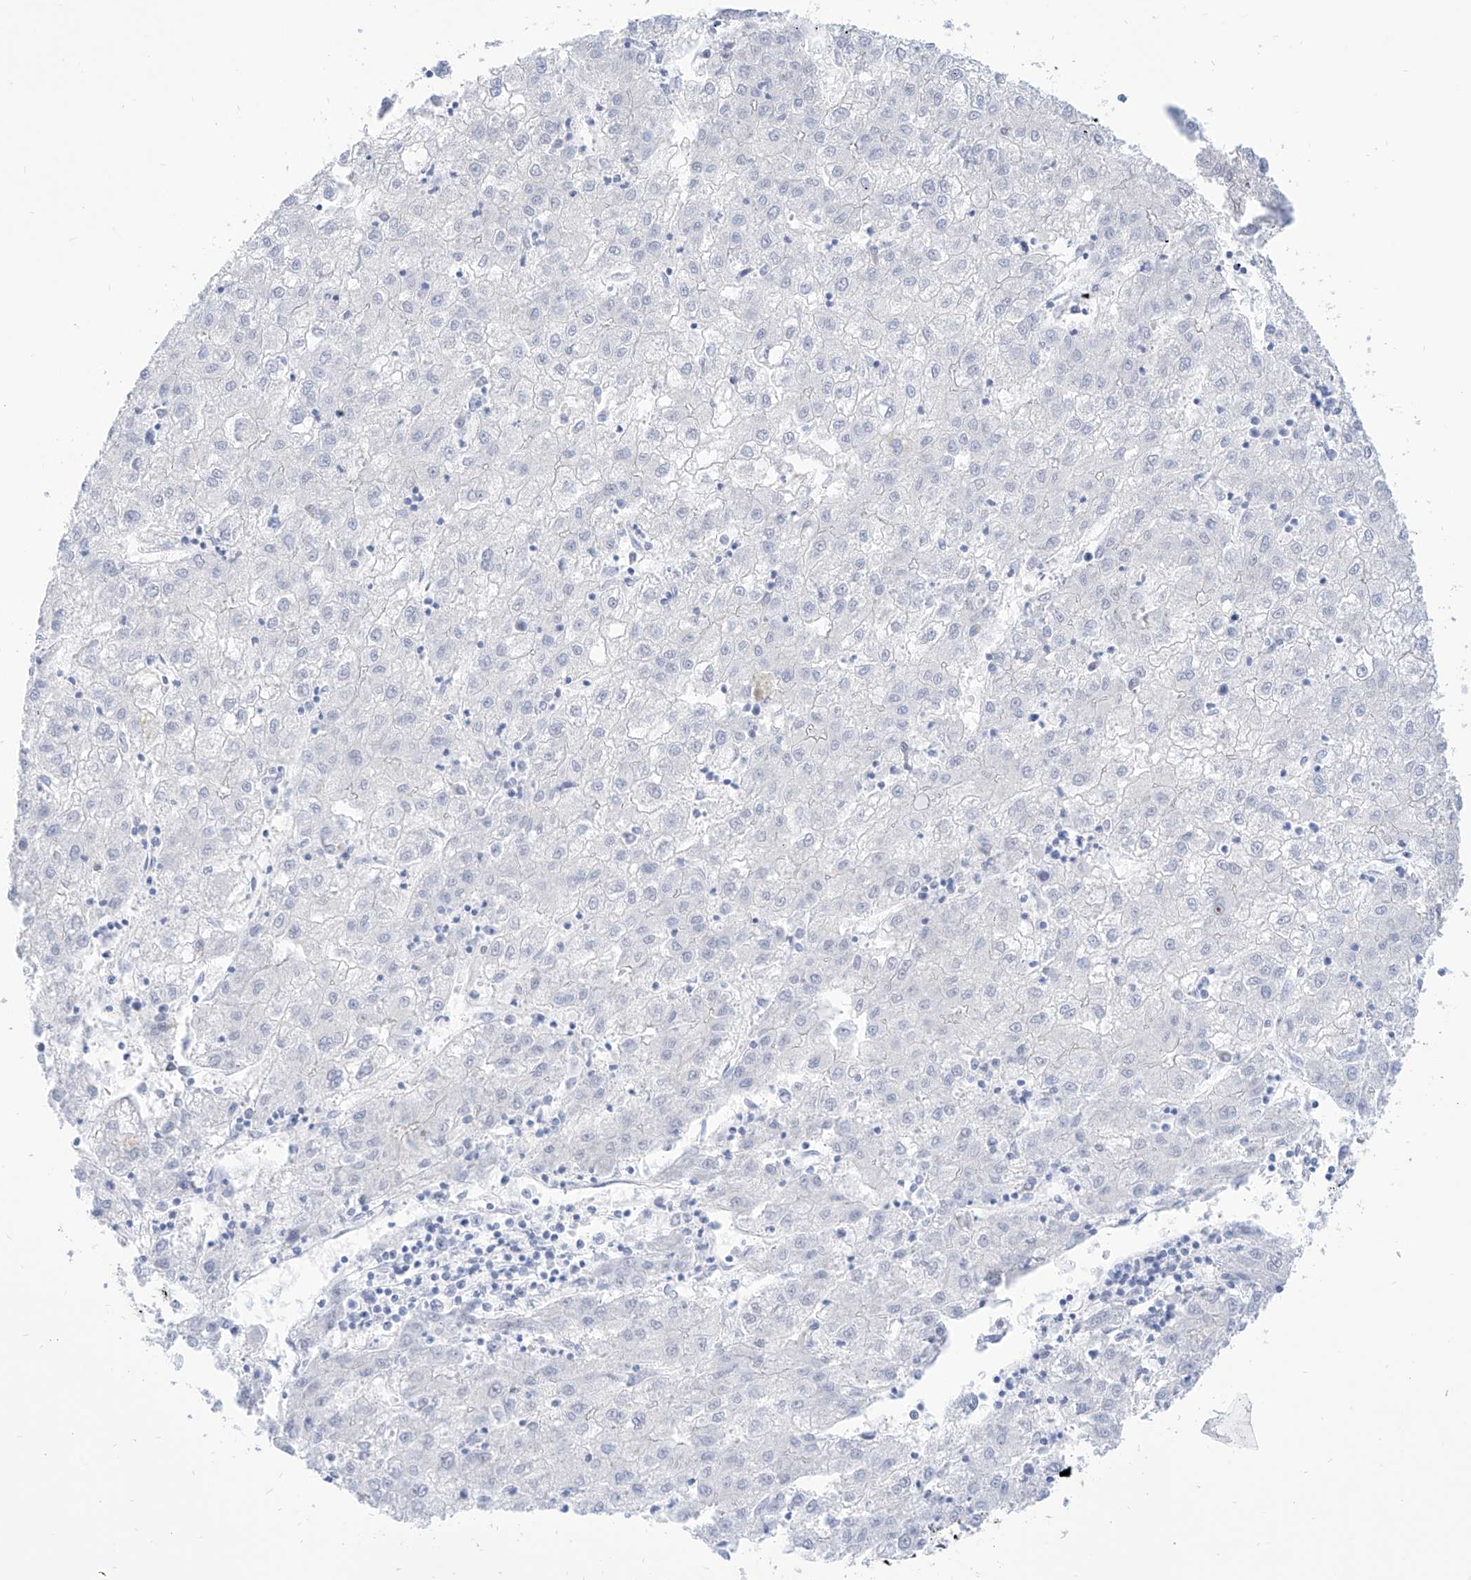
{"staining": {"intensity": "negative", "quantity": "none", "location": "none"}, "tissue": "liver cancer", "cell_type": "Tumor cells", "image_type": "cancer", "snomed": [{"axis": "morphology", "description": "Carcinoma, Hepatocellular, NOS"}, {"axis": "topography", "description": "Liver"}], "caption": "Liver hepatocellular carcinoma stained for a protein using immunohistochemistry (IHC) displays no expression tumor cells.", "gene": "PDXK", "patient": {"sex": "male", "age": 72}}